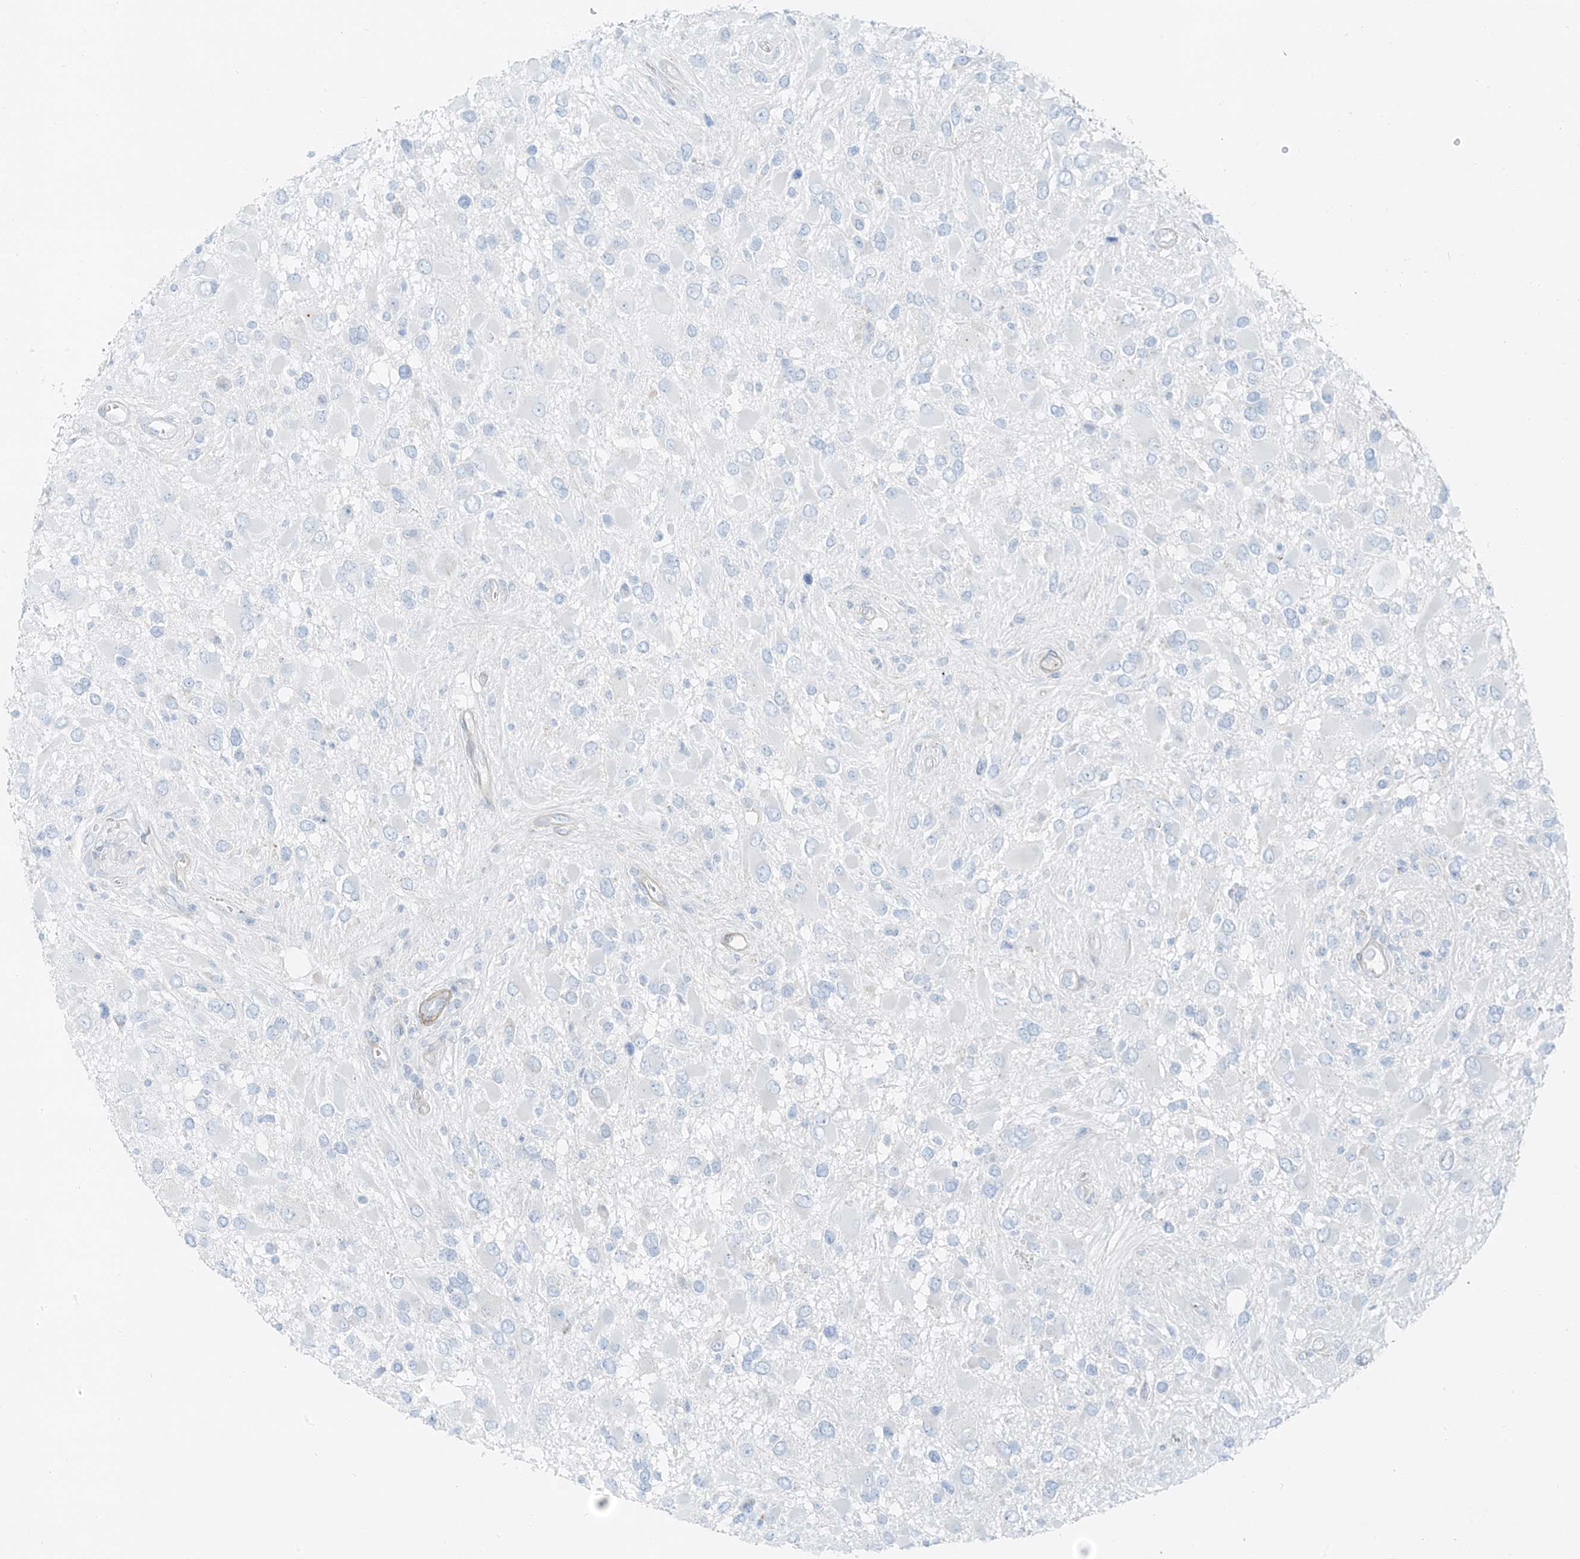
{"staining": {"intensity": "negative", "quantity": "none", "location": "none"}, "tissue": "glioma", "cell_type": "Tumor cells", "image_type": "cancer", "snomed": [{"axis": "morphology", "description": "Glioma, malignant, High grade"}, {"axis": "topography", "description": "Brain"}], "caption": "Tumor cells are negative for protein expression in human glioma.", "gene": "SMCP", "patient": {"sex": "male", "age": 53}}